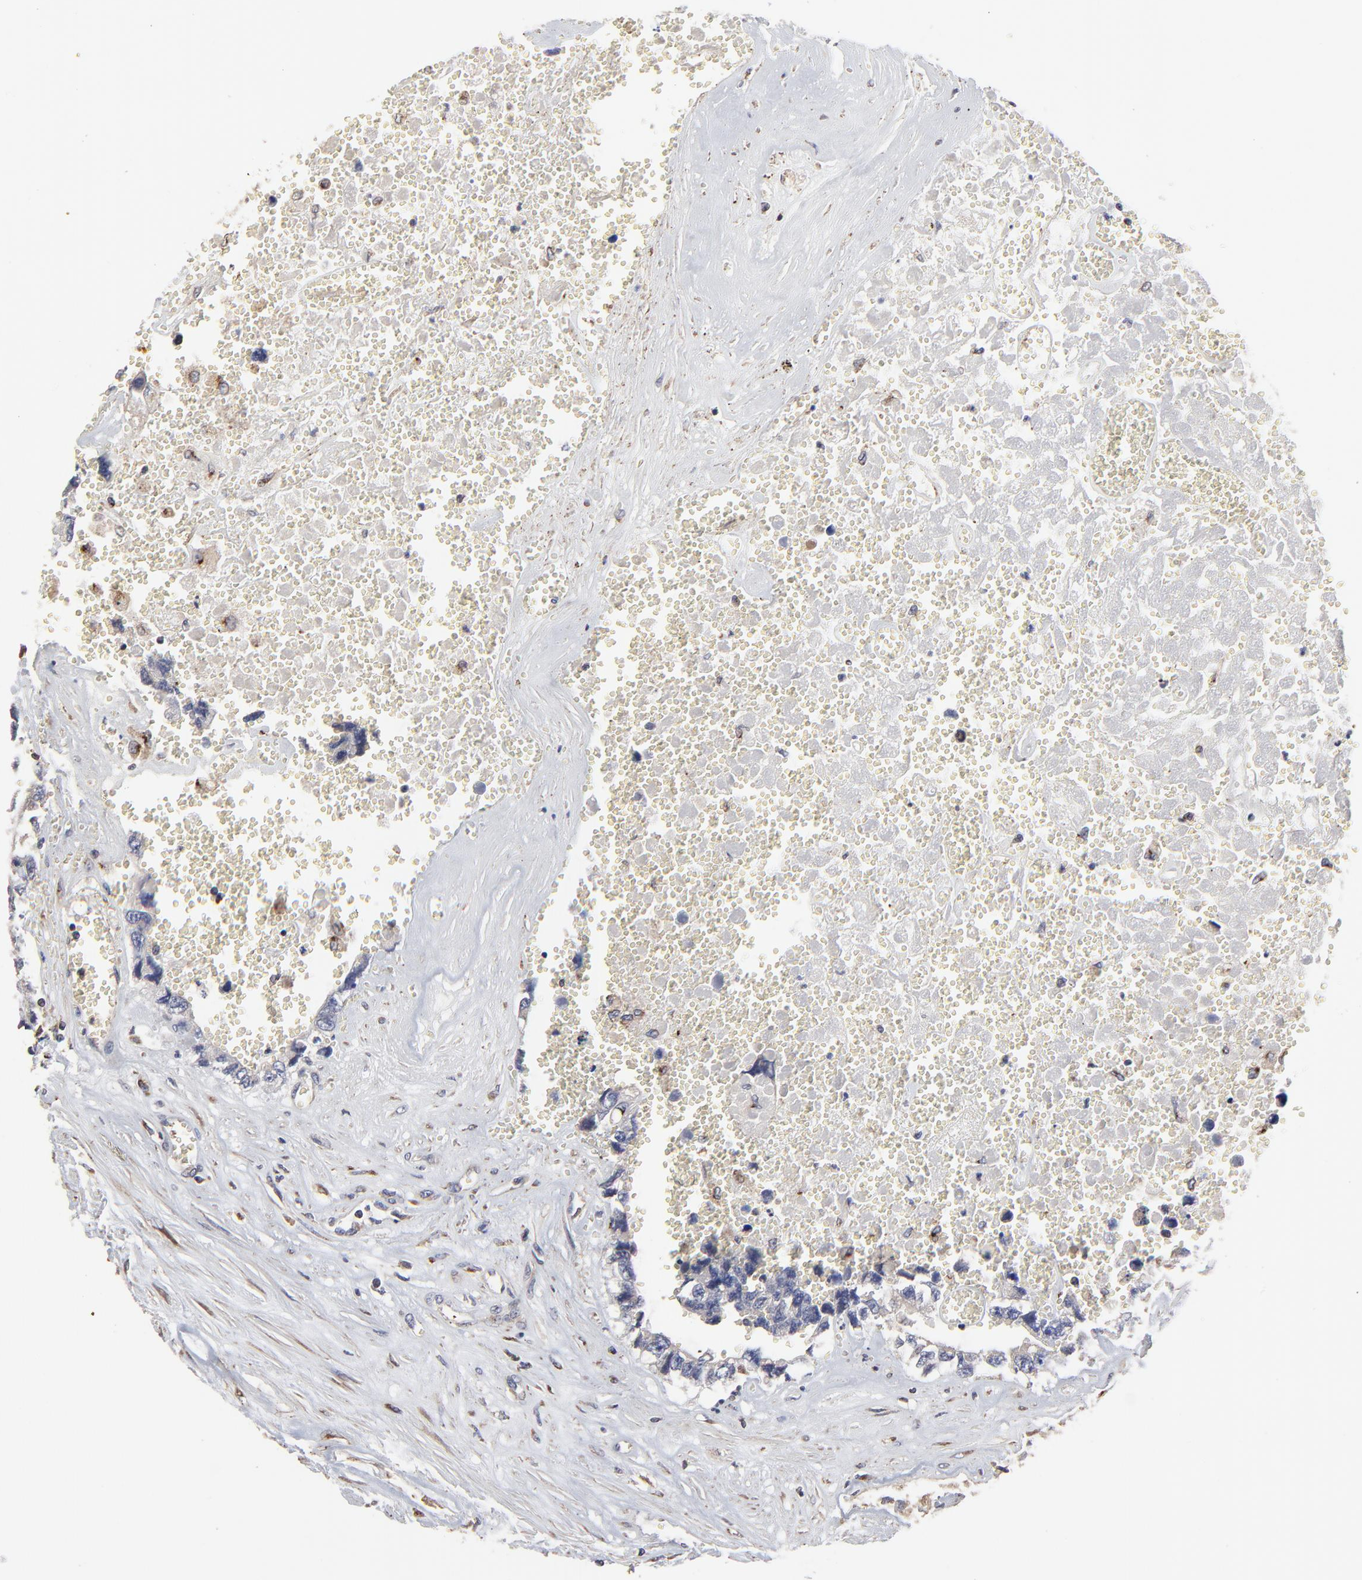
{"staining": {"intensity": "negative", "quantity": "none", "location": "none"}, "tissue": "testis cancer", "cell_type": "Tumor cells", "image_type": "cancer", "snomed": [{"axis": "morphology", "description": "Carcinoma, Embryonal, NOS"}, {"axis": "topography", "description": "Testis"}], "caption": "The micrograph reveals no staining of tumor cells in embryonal carcinoma (testis).", "gene": "ELP2", "patient": {"sex": "male", "age": 31}}